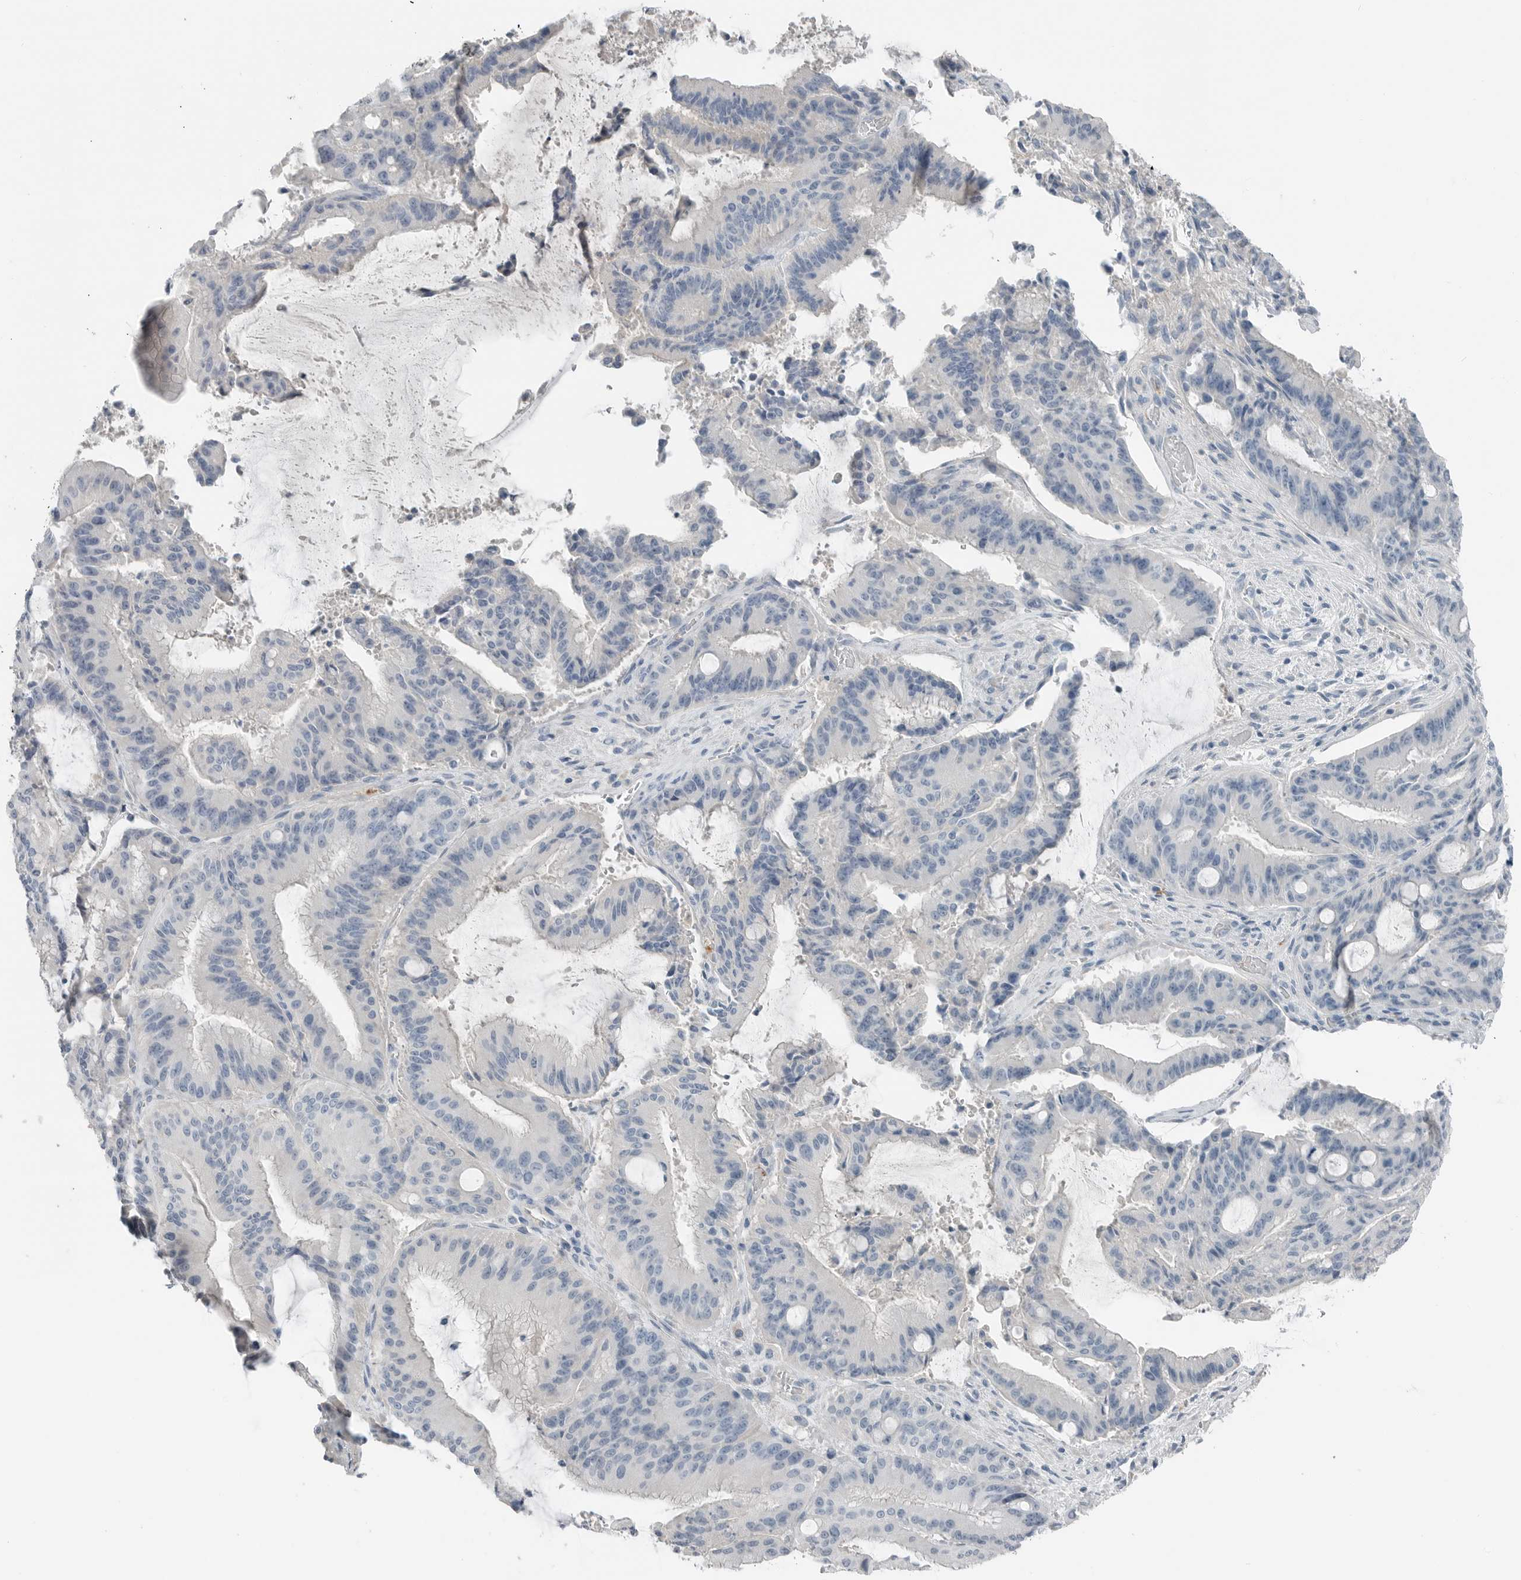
{"staining": {"intensity": "negative", "quantity": "none", "location": "none"}, "tissue": "liver cancer", "cell_type": "Tumor cells", "image_type": "cancer", "snomed": [{"axis": "morphology", "description": "Normal tissue, NOS"}, {"axis": "morphology", "description": "Cholangiocarcinoma"}, {"axis": "topography", "description": "Liver"}, {"axis": "topography", "description": "Peripheral nerve tissue"}], "caption": "The micrograph exhibits no significant positivity in tumor cells of liver cancer.", "gene": "SERPINB7", "patient": {"sex": "female", "age": 73}}